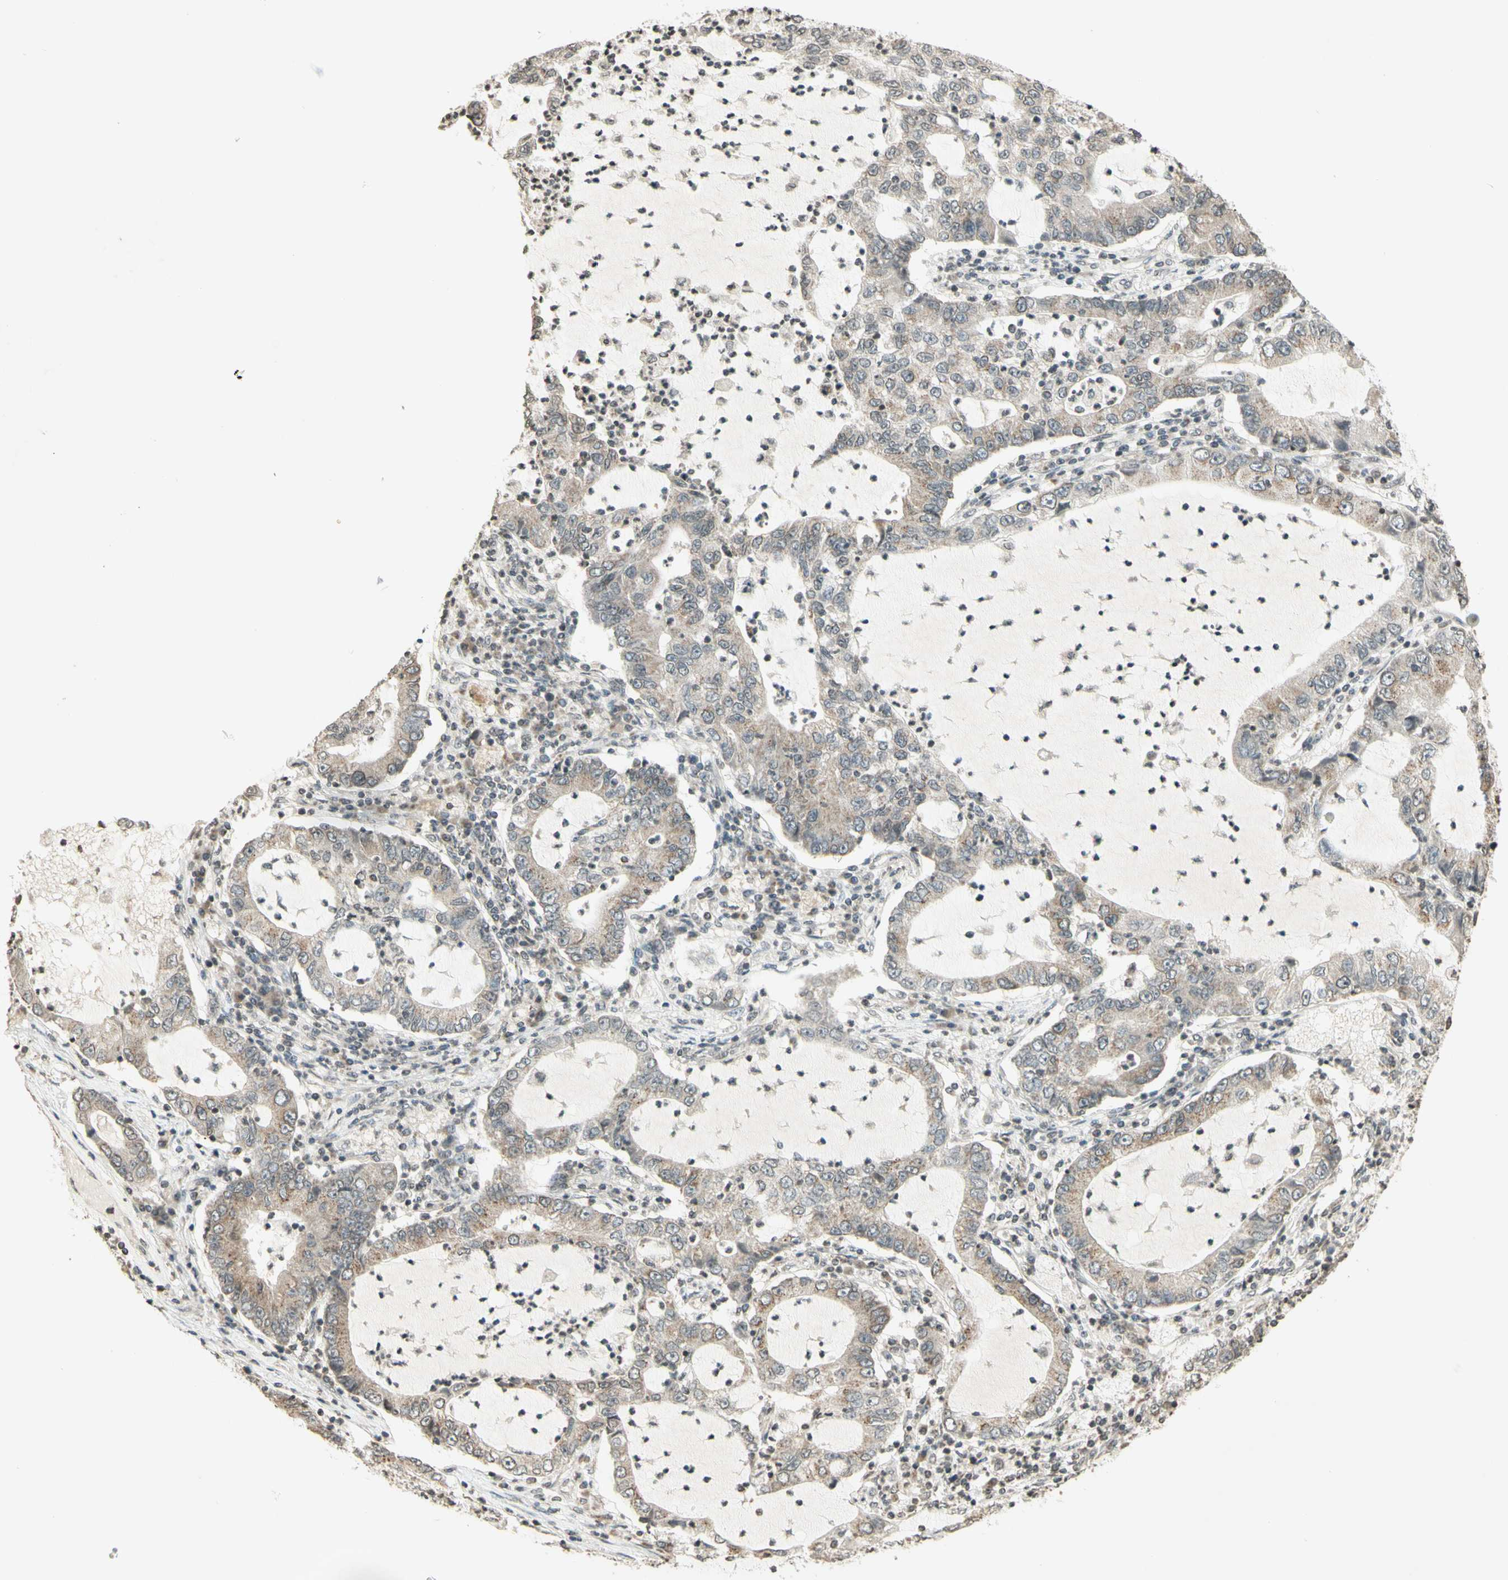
{"staining": {"intensity": "weak", "quantity": "25%-75%", "location": "cytoplasmic/membranous"}, "tissue": "lung cancer", "cell_type": "Tumor cells", "image_type": "cancer", "snomed": [{"axis": "morphology", "description": "Adenocarcinoma, NOS"}, {"axis": "topography", "description": "Lung"}], "caption": "This is a micrograph of IHC staining of lung adenocarcinoma, which shows weak positivity in the cytoplasmic/membranous of tumor cells.", "gene": "CCNI", "patient": {"sex": "female", "age": 51}}